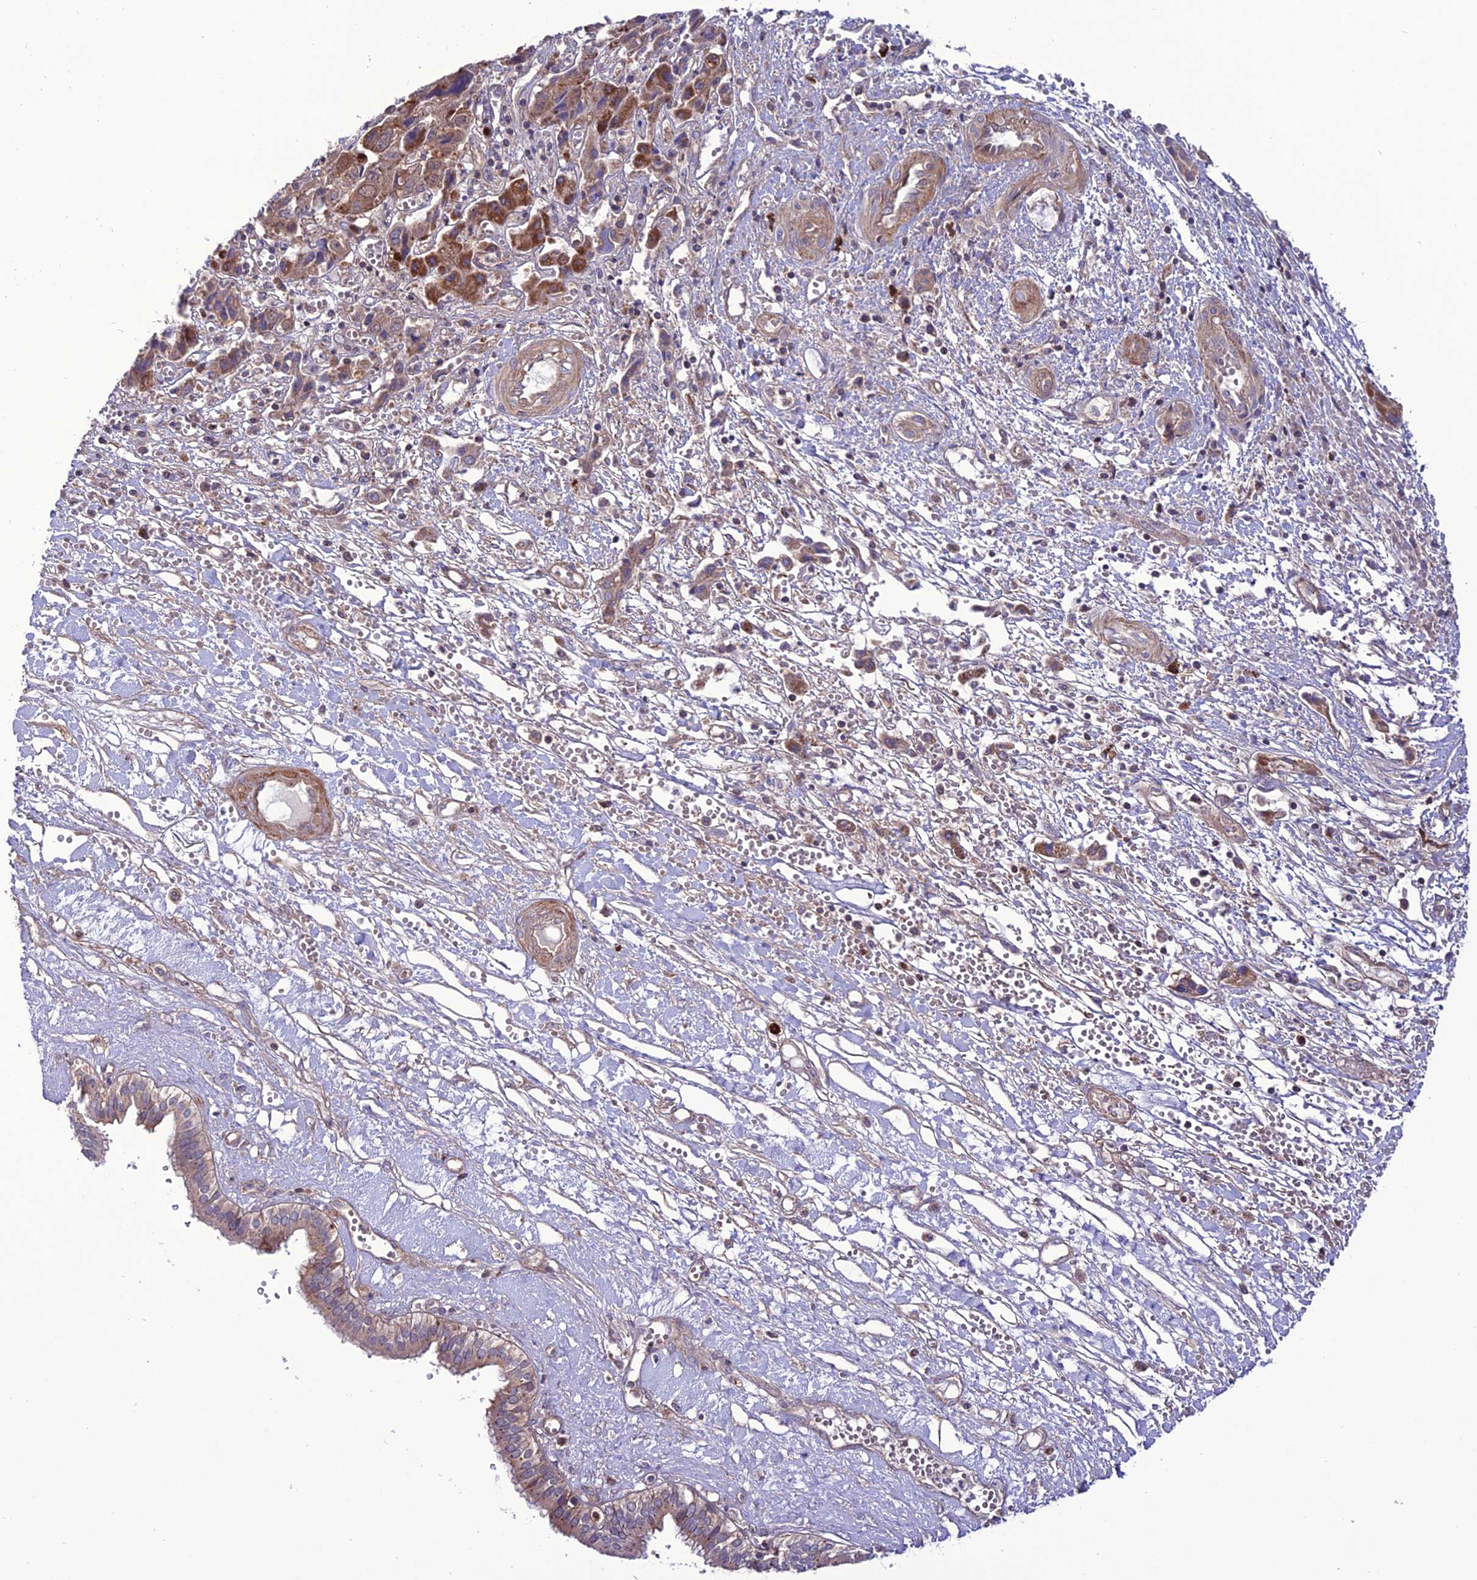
{"staining": {"intensity": "moderate", "quantity": ">75%", "location": "cytoplasmic/membranous"}, "tissue": "liver cancer", "cell_type": "Tumor cells", "image_type": "cancer", "snomed": [{"axis": "morphology", "description": "Cholangiocarcinoma"}, {"axis": "topography", "description": "Liver"}], "caption": "High-power microscopy captured an IHC image of liver cholangiocarcinoma, revealing moderate cytoplasmic/membranous expression in about >75% of tumor cells.", "gene": "PPIL3", "patient": {"sex": "male", "age": 67}}